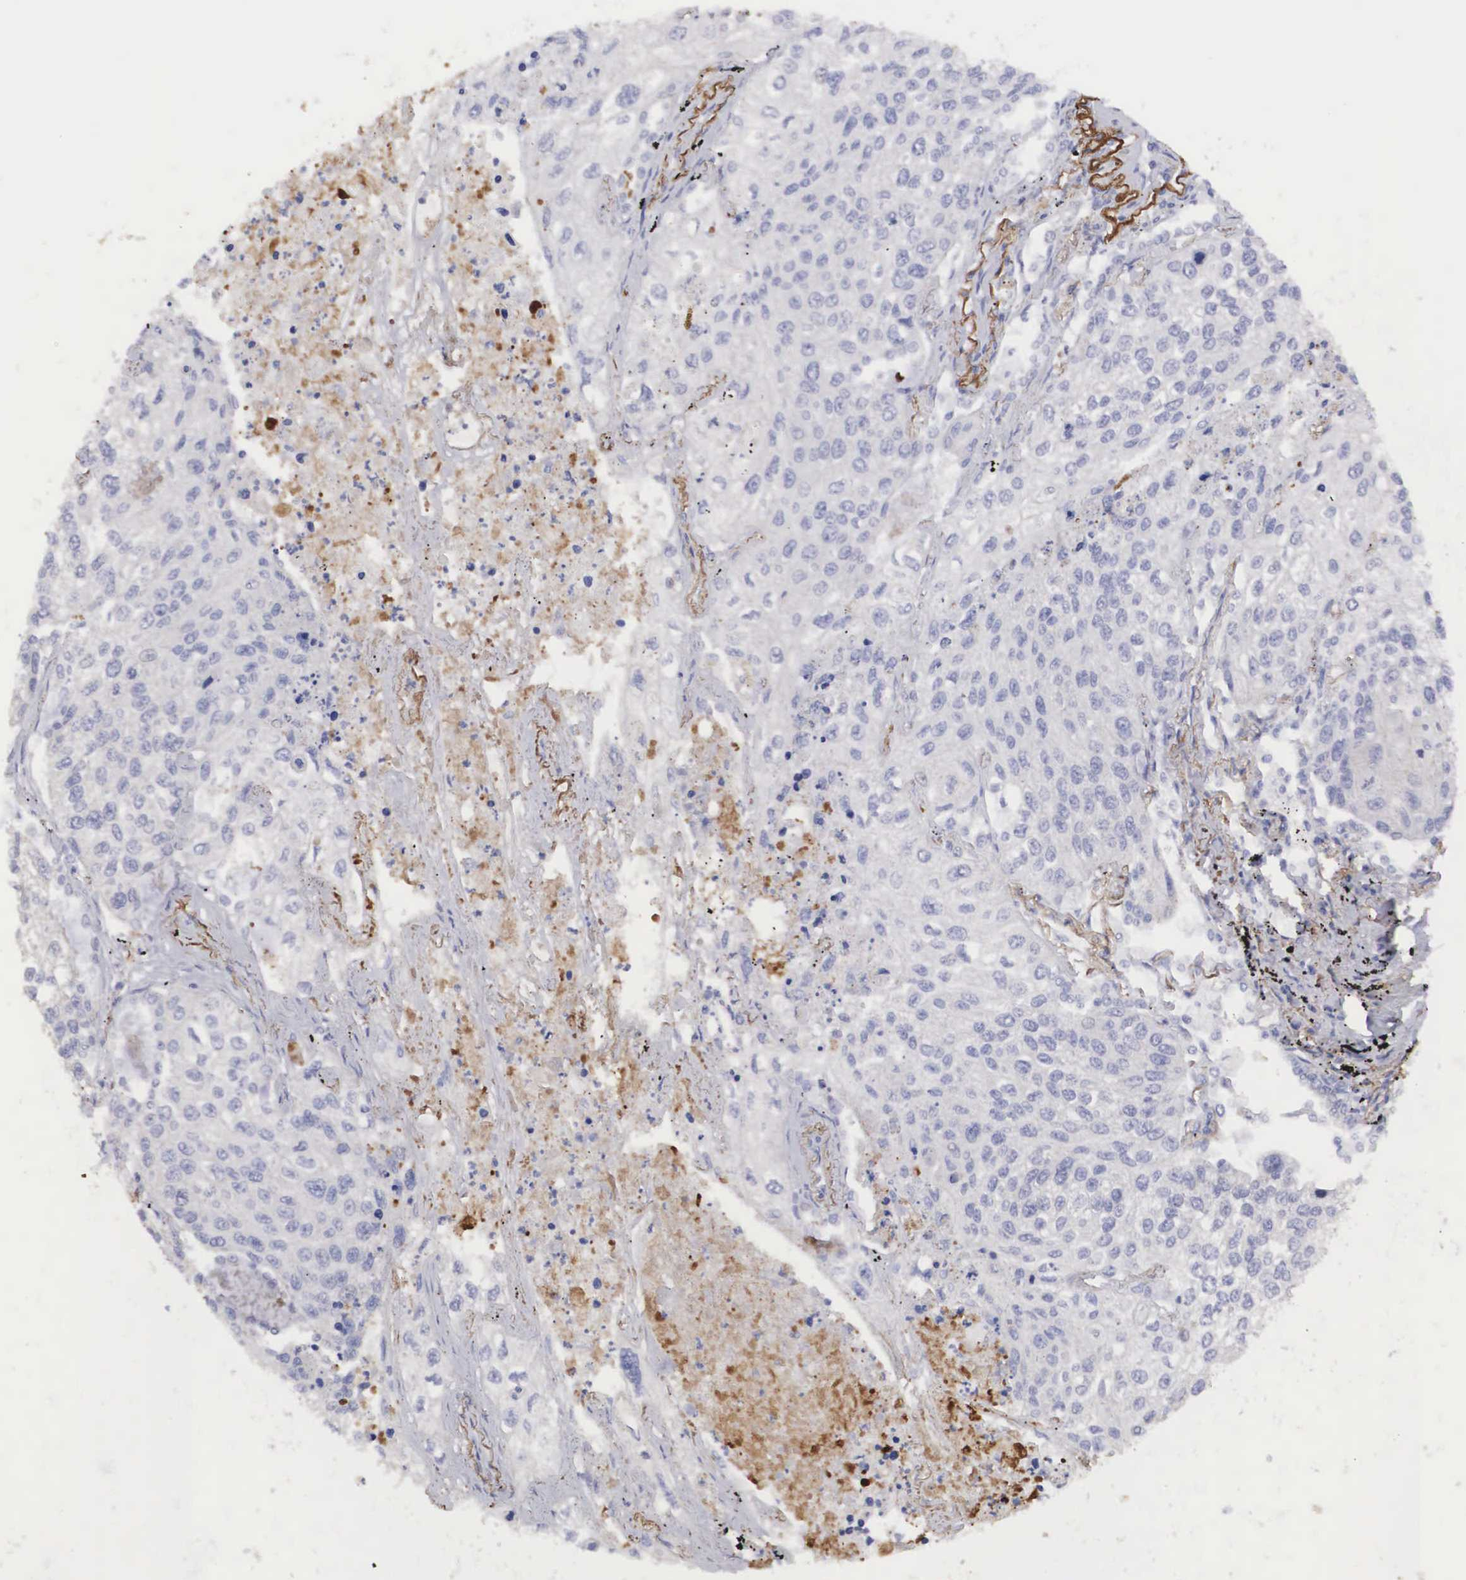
{"staining": {"intensity": "negative", "quantity": "none", "location": "none"}, "tissue": "lung cancer", "cell_type": "Tumor cells", "image_type": "cancer", "snomed": [{"axis": "morphology", "description": "Squamous cell carcinoma, NOS"}, {"axis": "topography", "description": "Lung"}], "caption": "Immunohistochemical staining of squamous cell carcinoma (lung) demonstrates no significant positivity in tumor cells.", "gene": "CLU", "patient": {"sex": "male", "age": 75}}